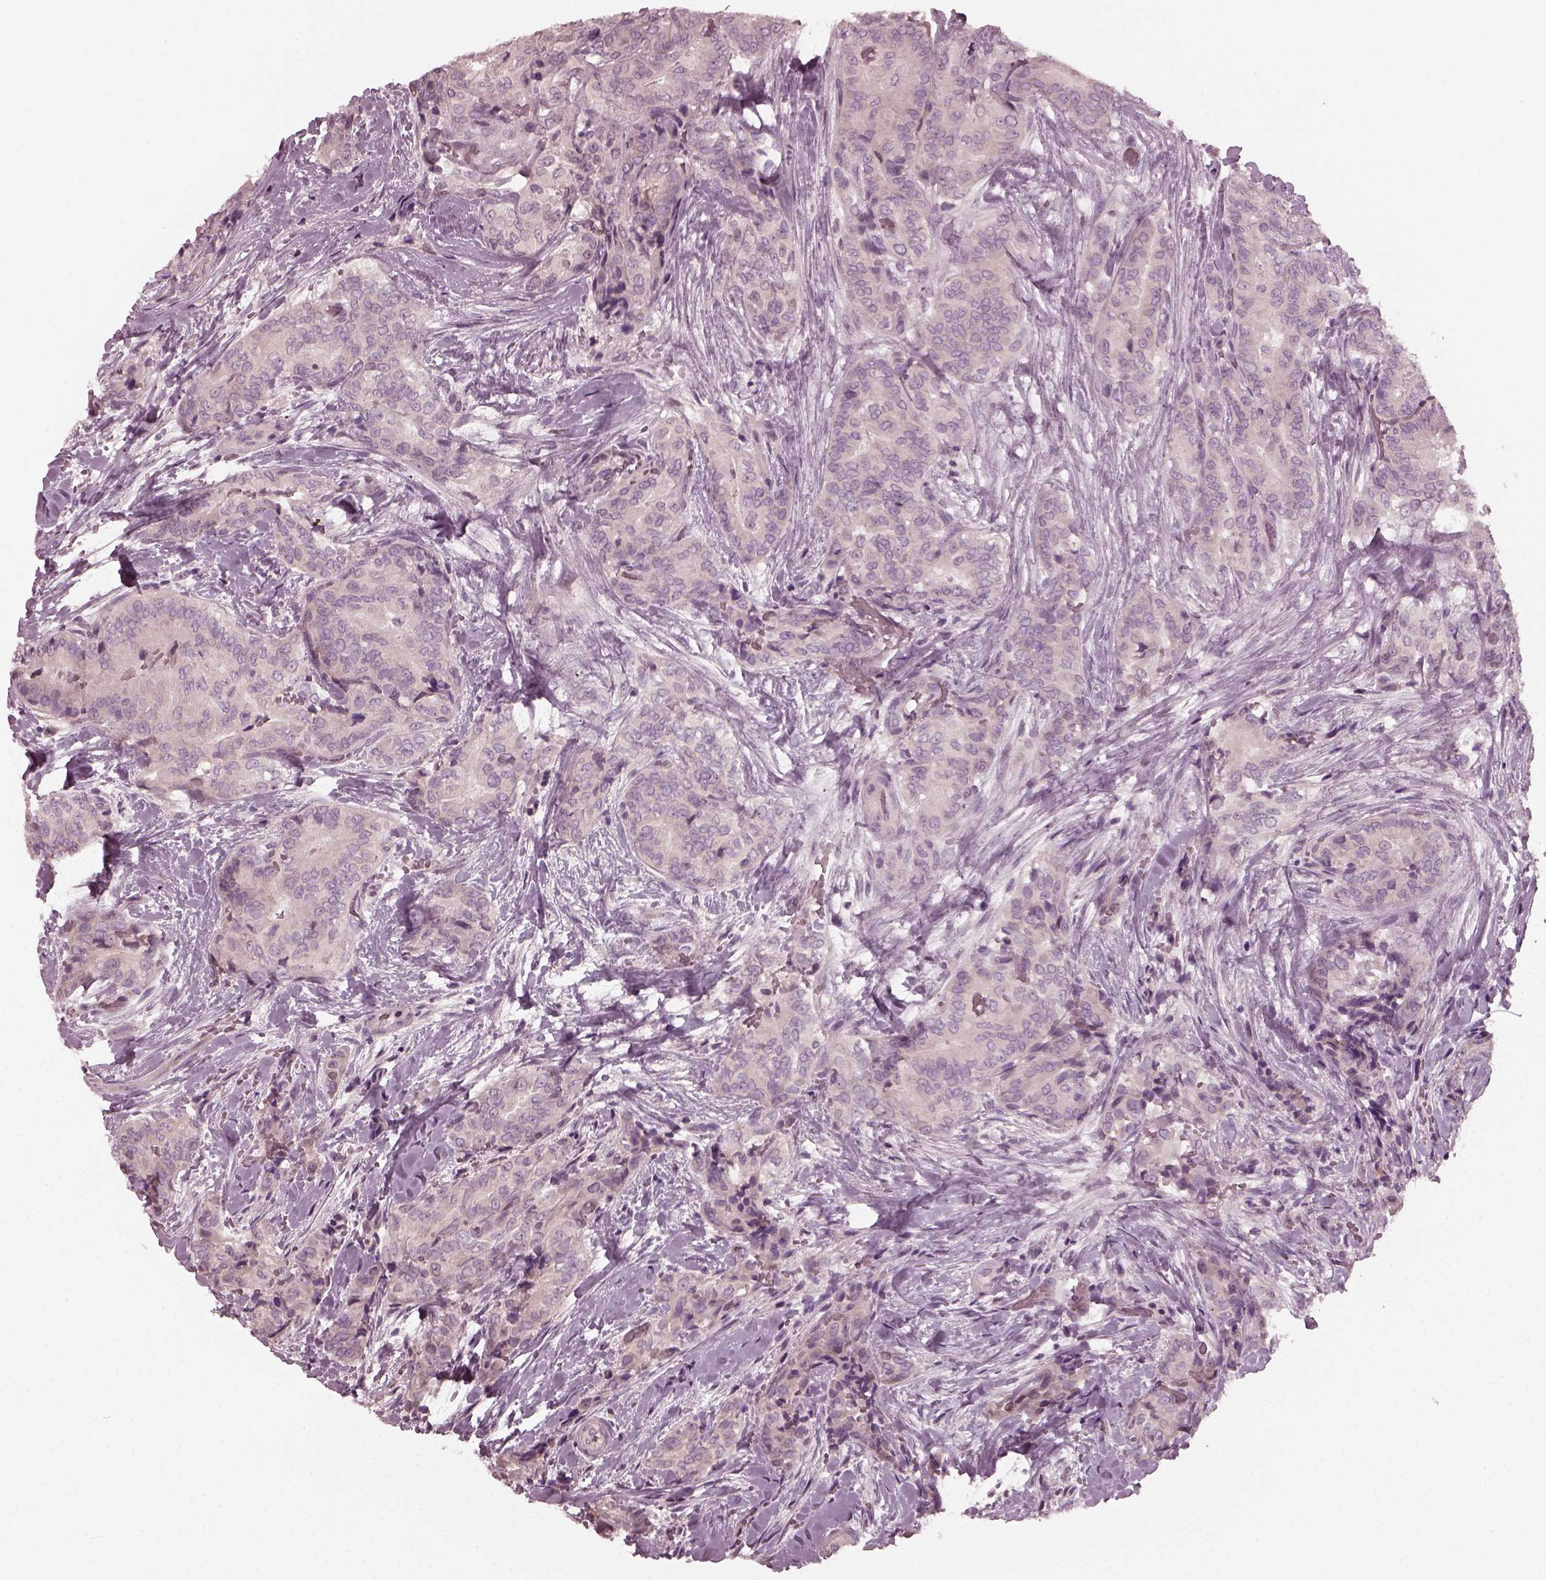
{"staining": {"intensity": "negative", "quantity": "none", "location": "none"}, "tissue": "thyroid cancer", "cell_type": "Tumor cells", "image_type": "cancer", "snomed": [{"axis": "morphology", "description": "Papillary adenocarcinoma, NOS"}, {"axis": "topography", "description": "Thyroid gland"}], "caption": "Immunohistochemistry (IHC) image of neoplastic tissue: thyroid cancer stained with DAB (3,3'-diaminobenzidine) displays no significant protein staining in tumor cells.", "gene": "CHIT1", "patient": {"sex": "male", "age": 61}}